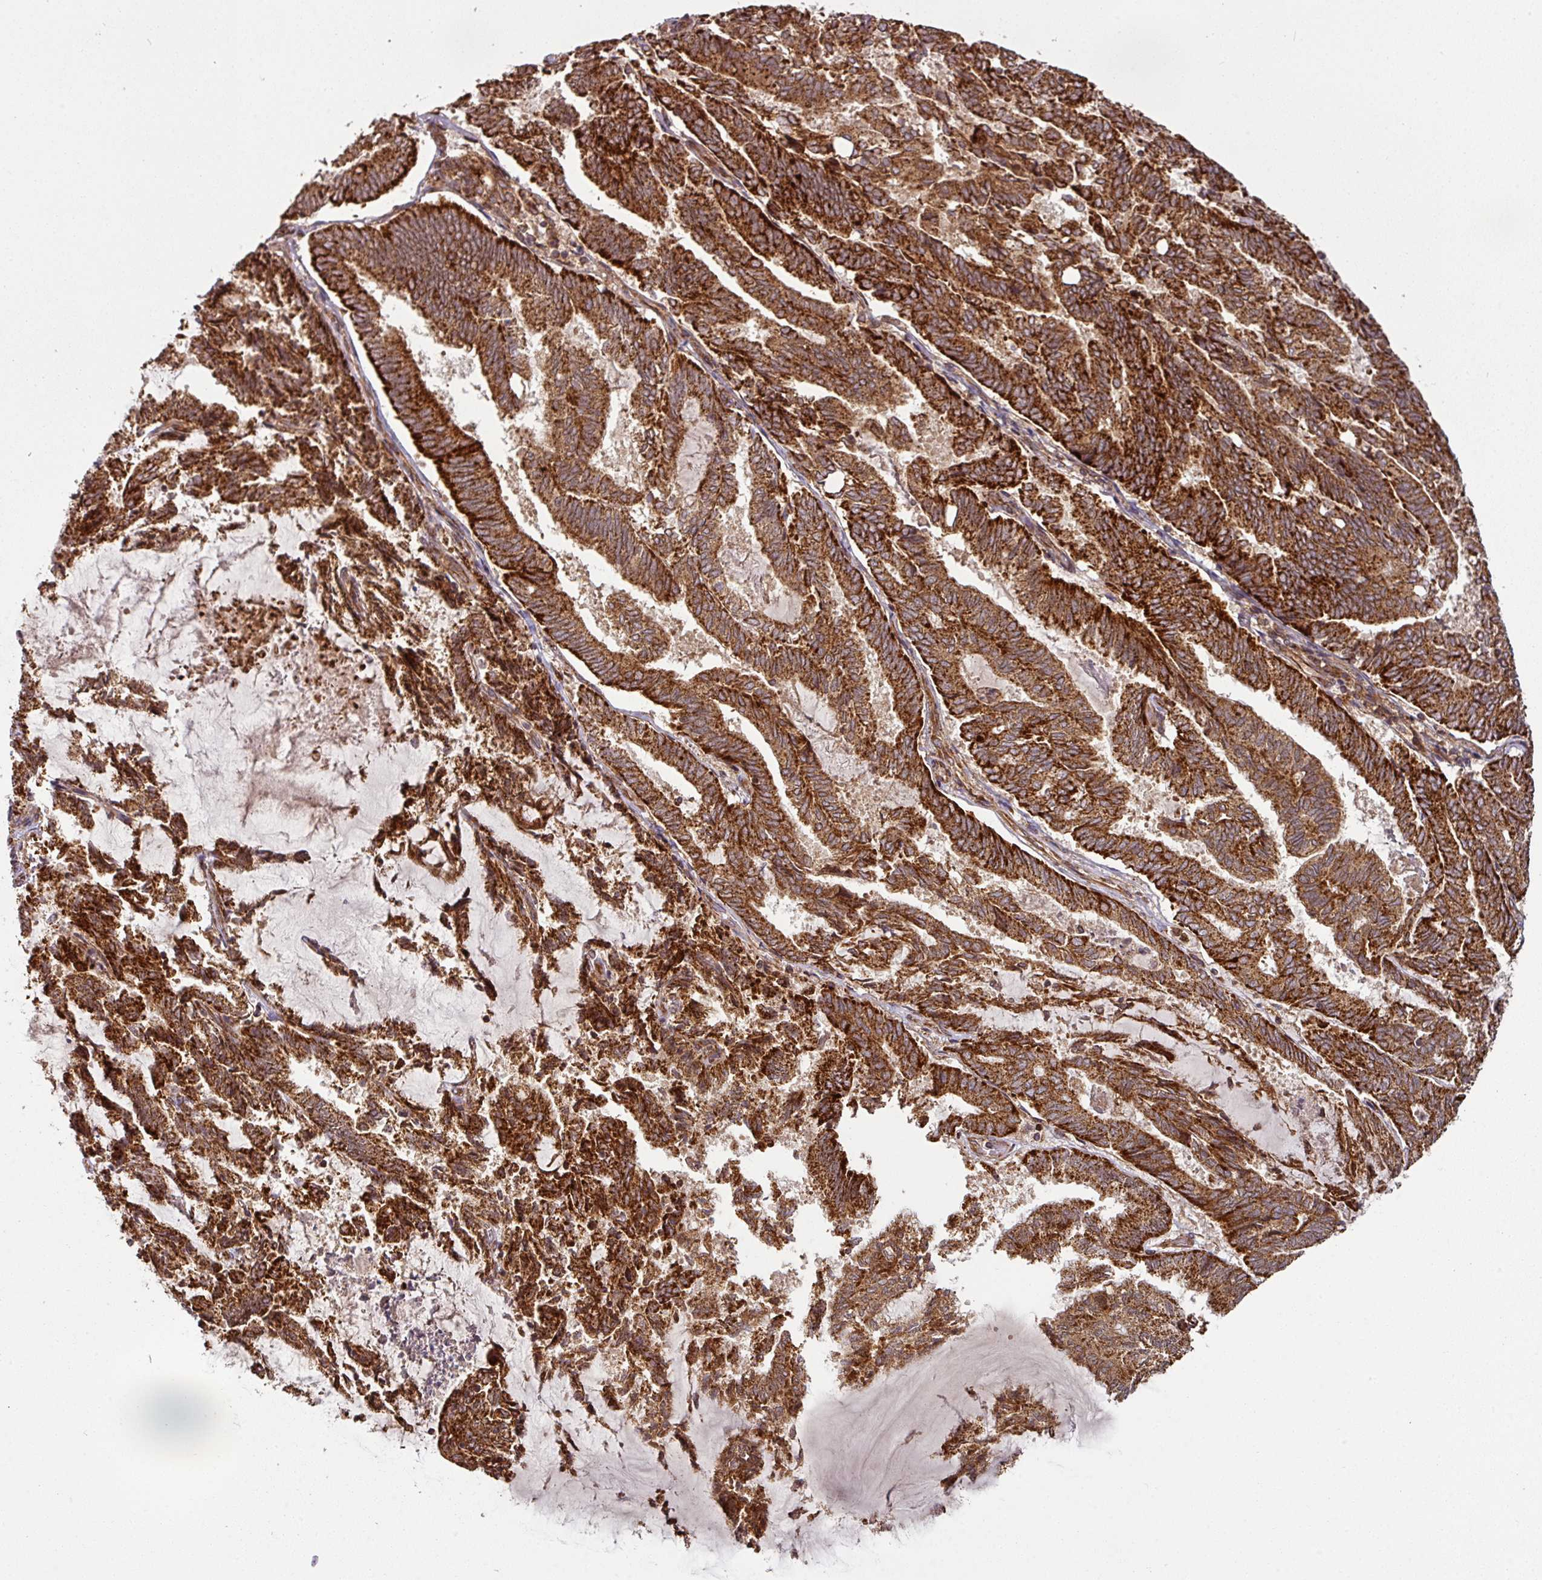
{"staining": {"intensity": "strong", "quantity": ">75%", "location": "cytoplasmic/membranous"}, "tissue": "endometrial cancer", "cell_type": "Tumor cells", "image_type": "cancer", "snomed": [{"axis": "morphology", "description": "Adenocarcinoma, NOS"}, {"axis": "topography", "description": "Endometrium"}], "caption": "About >75% of tumor cells in human endometrial cancer display strong cytoplasmic/membranous protein positivity as visualized by brown immunohistochemical staining.", "gene": "TRAP1", "patient": {"sex": "female", "age": 80}}